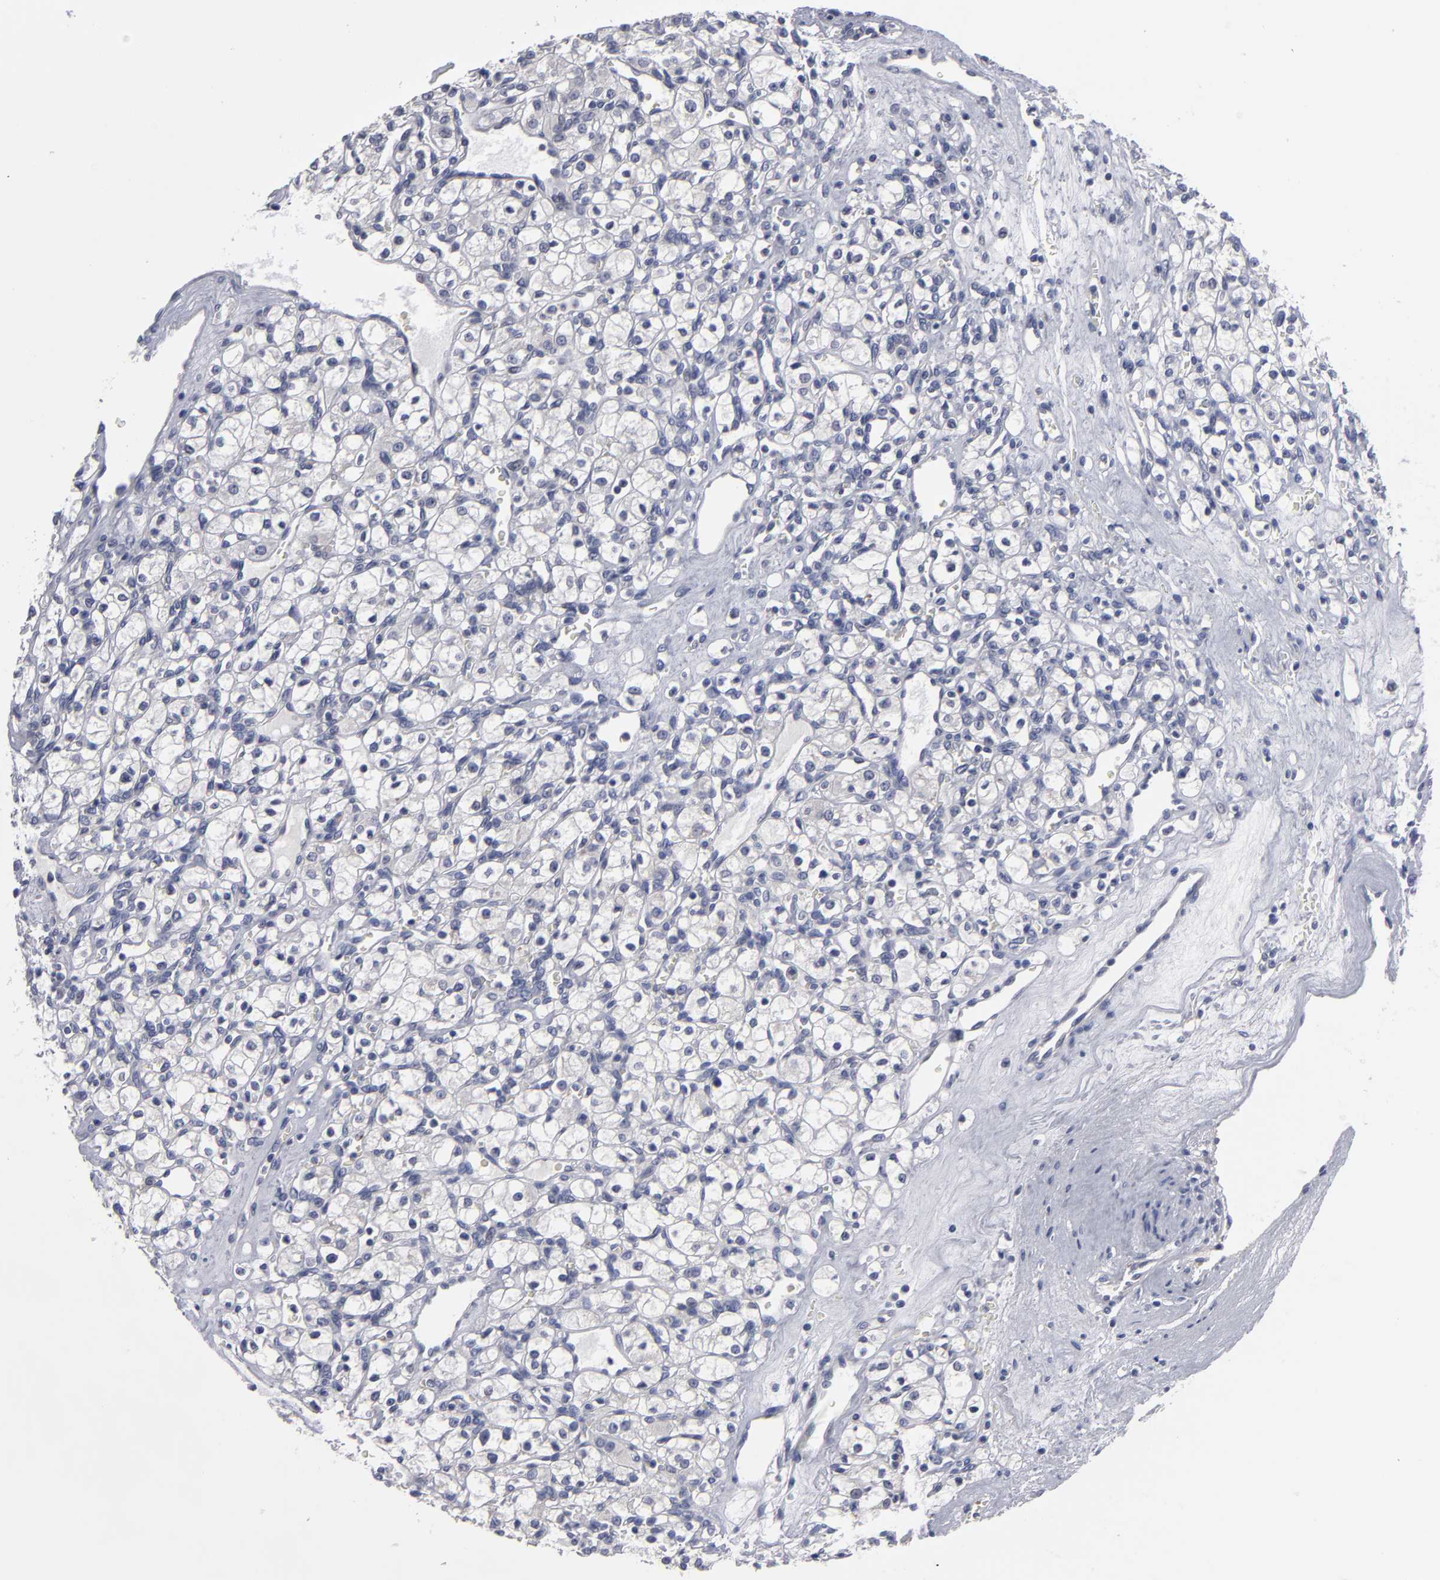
{"staining": {"intensity": "negative", "quantity": "none", "location": "none"}, "tissue": "renal cancer", "cell_type": "Tumor cells", "image_type": "cancer", "snomed": [{"axis": "morphology", "description": "Adenocarcinoma, NOS"}, {"axis": "topography", "description": "Kidney"}], "caption": "DAB (3,3'-diaminobenzidine) immunohistochemical staining of renal cancer demonstrates no significant expression in tumor cells.", "gene": "CCDC80", "patient": {"sex": "female", "age": 62}}